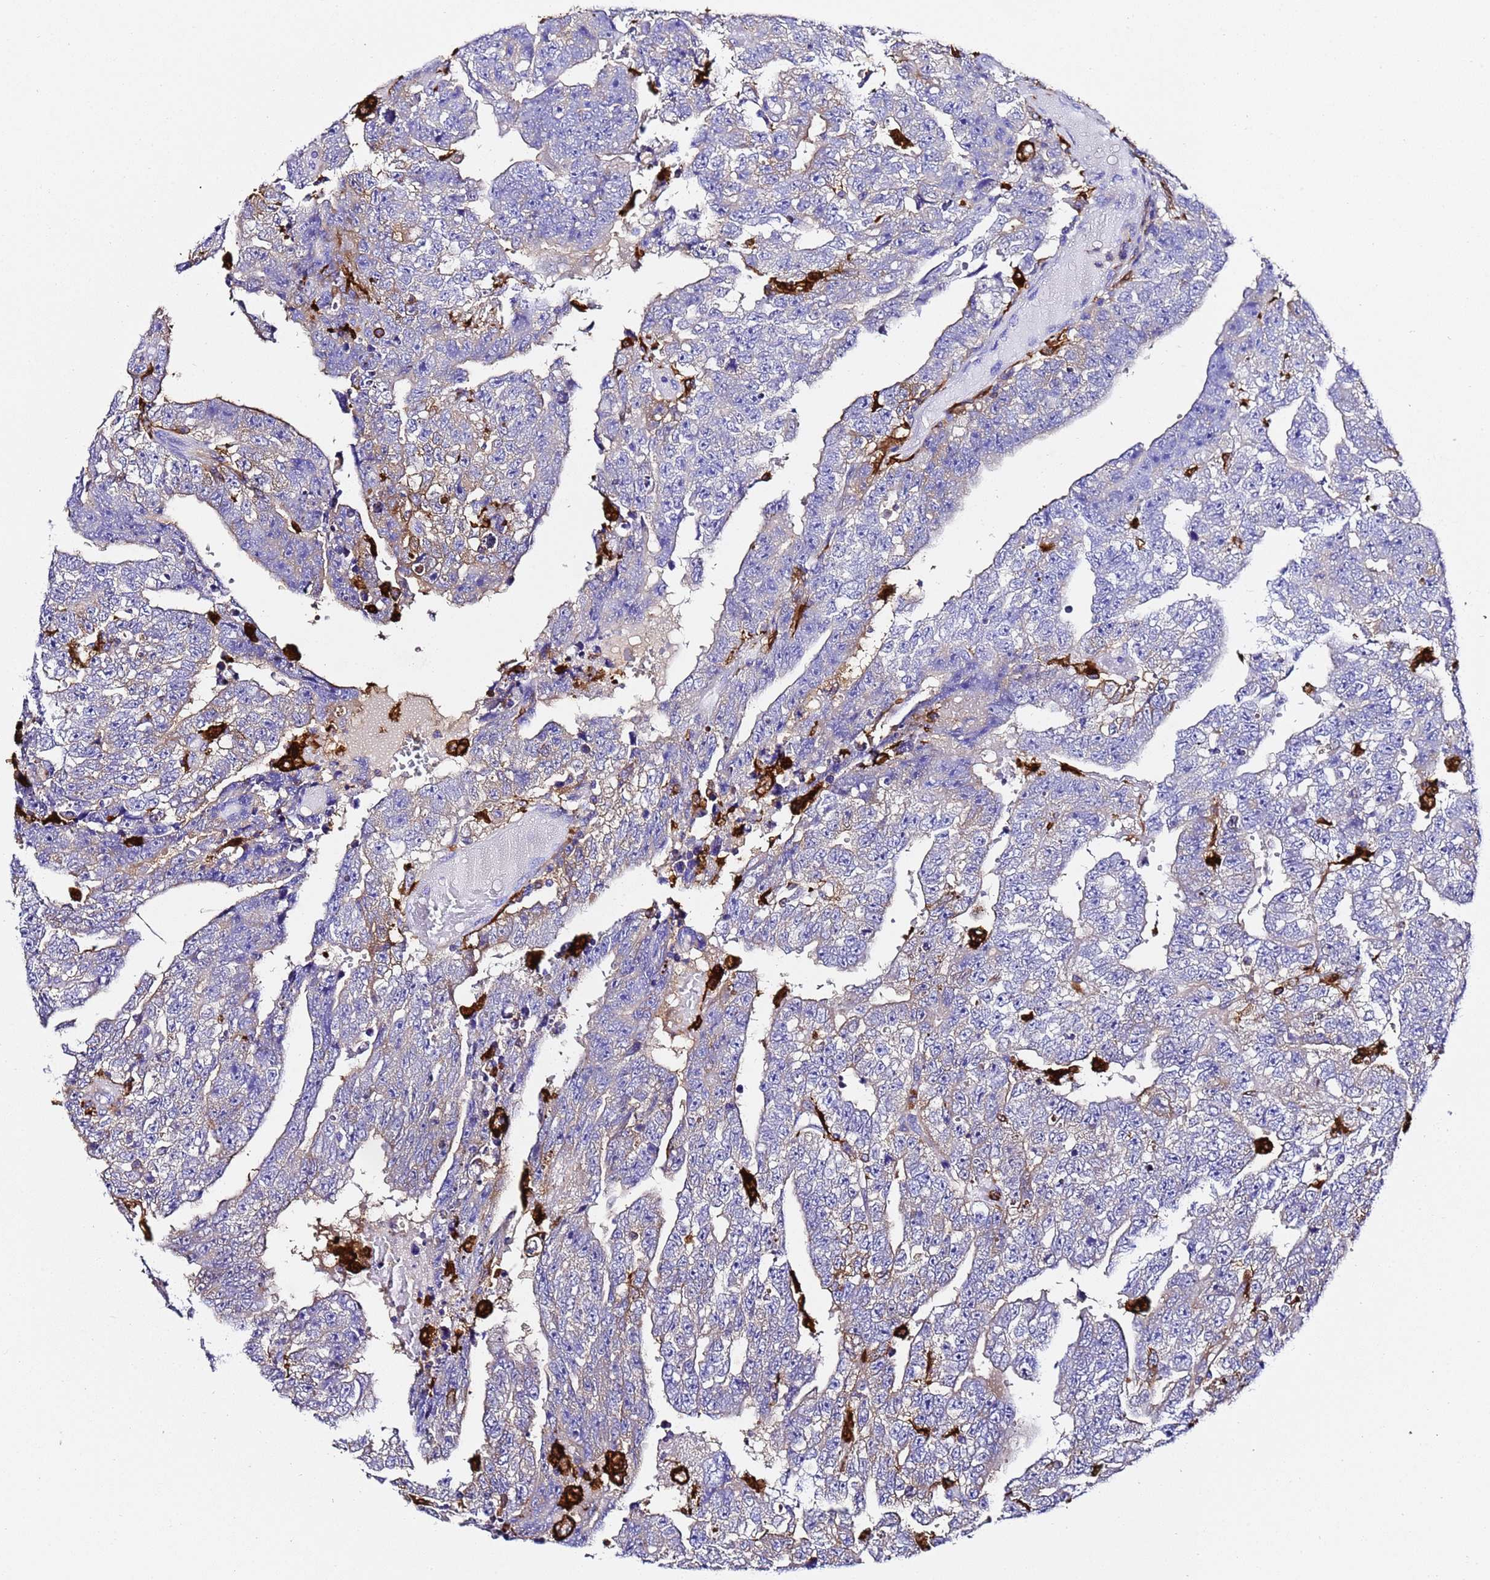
{"staining": {"intensity": "negative", "quantity": "none", "location": "none"}, "tissue": "testis cancer", "cell_type": "Tumor cells", "image_type": "cancer", "snomed": [{"axis": "morphology", "description": "Carcinoma, Embryonal, NOS"}, {"axis": "topography", "description": "Testis"}], "caption": "A micrograph of human embryonal carcinoma (testis) is negative for staining in tumor cells.", "gene": "FTL", "patient": {"sex": "male", "age": 25}}